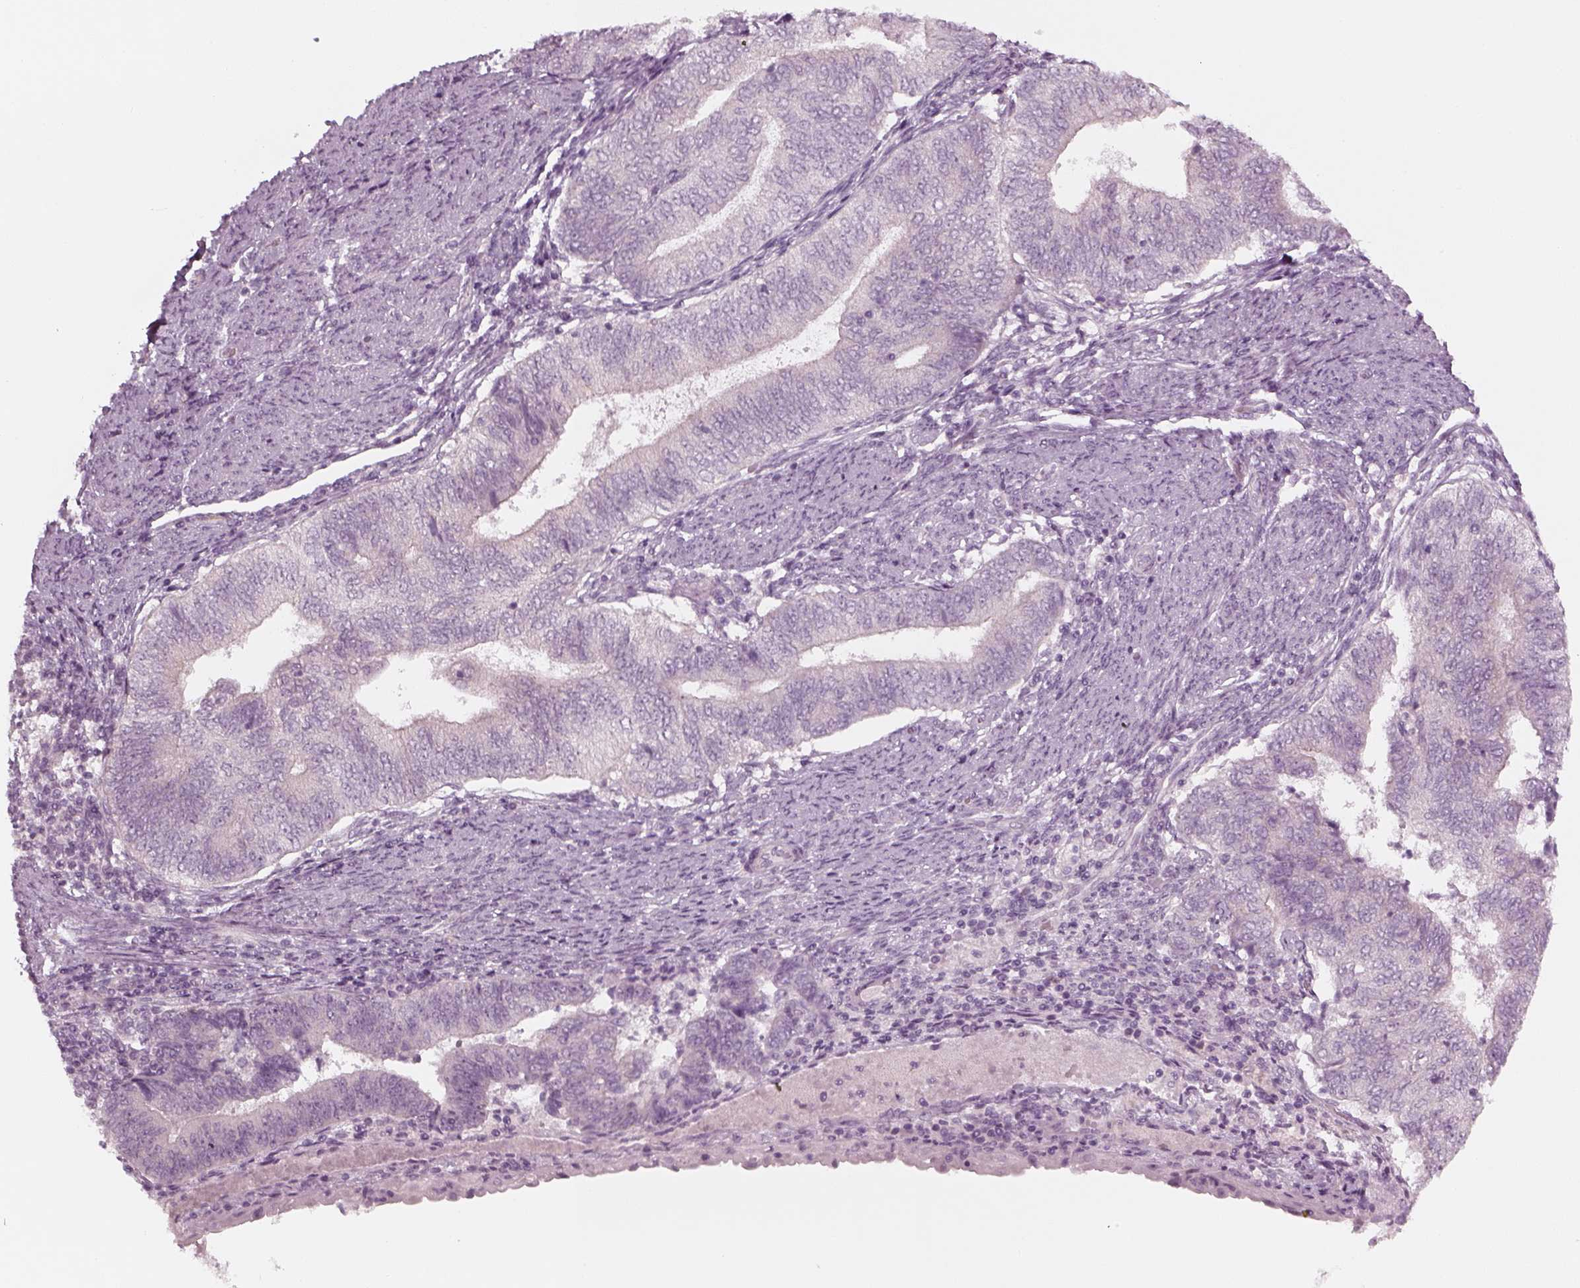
{"staining": {"intensity": "negative", "quantity": "none", "location": "none"}, "tissue": "endometrial cancer", "cell_type": "Tumor cells", "image_type": "cancer", "snomed": [{"axis": "morphology", "description": "Adenocarcinoma, NOS"}, {"axis": "topography", "description": "Endometrium"}], "caption": "High magnification brightfield microscopy of adenocarcinoma (endometrial) stained with DAB (3,3'-diaminobenzidine) (brown) and counterstained with hematoxylin (blue): tumor cells show no significant positivity.", "gene": "PNMT", "patient": {"sex": "female", "age": 65}}